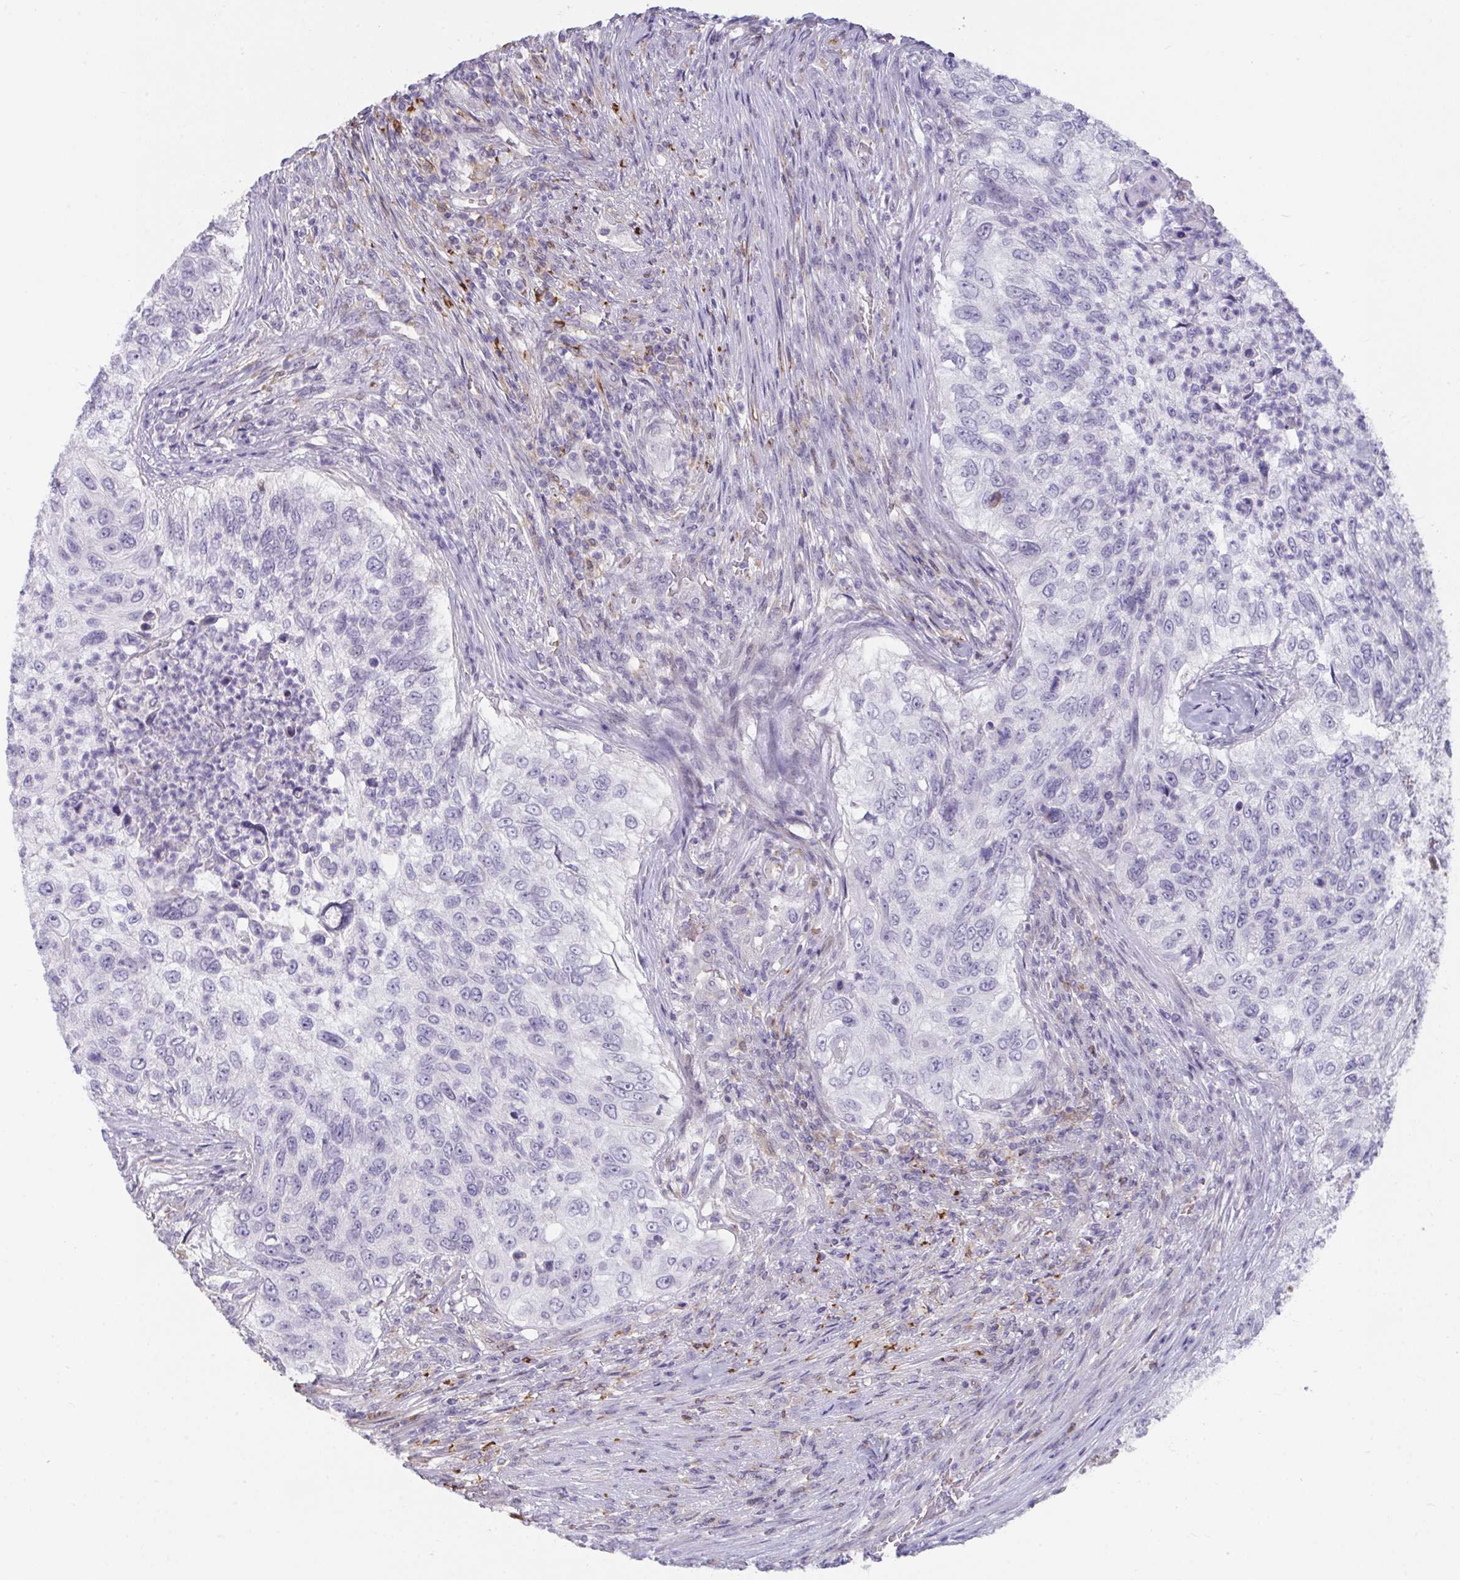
{"staining": {"intensity": "negative", "quantity": "none", "location": "none"}, "tissue": "urothelial cancer", "cell_type": "Tumor cells", "image_type": "cancer", "snomed": [{"axis": "morphology", "description": "Urothelial carcinoma, High grade"}, {"axis": "topography", "description": "Urinary bladder"}], "caption": "Immunohistochemistry (IHC) of urothelial cancer reveals no positivity in tumor cells.", "gene": "SEMA6B", "patient": {"sex": "female", "age": 60}}